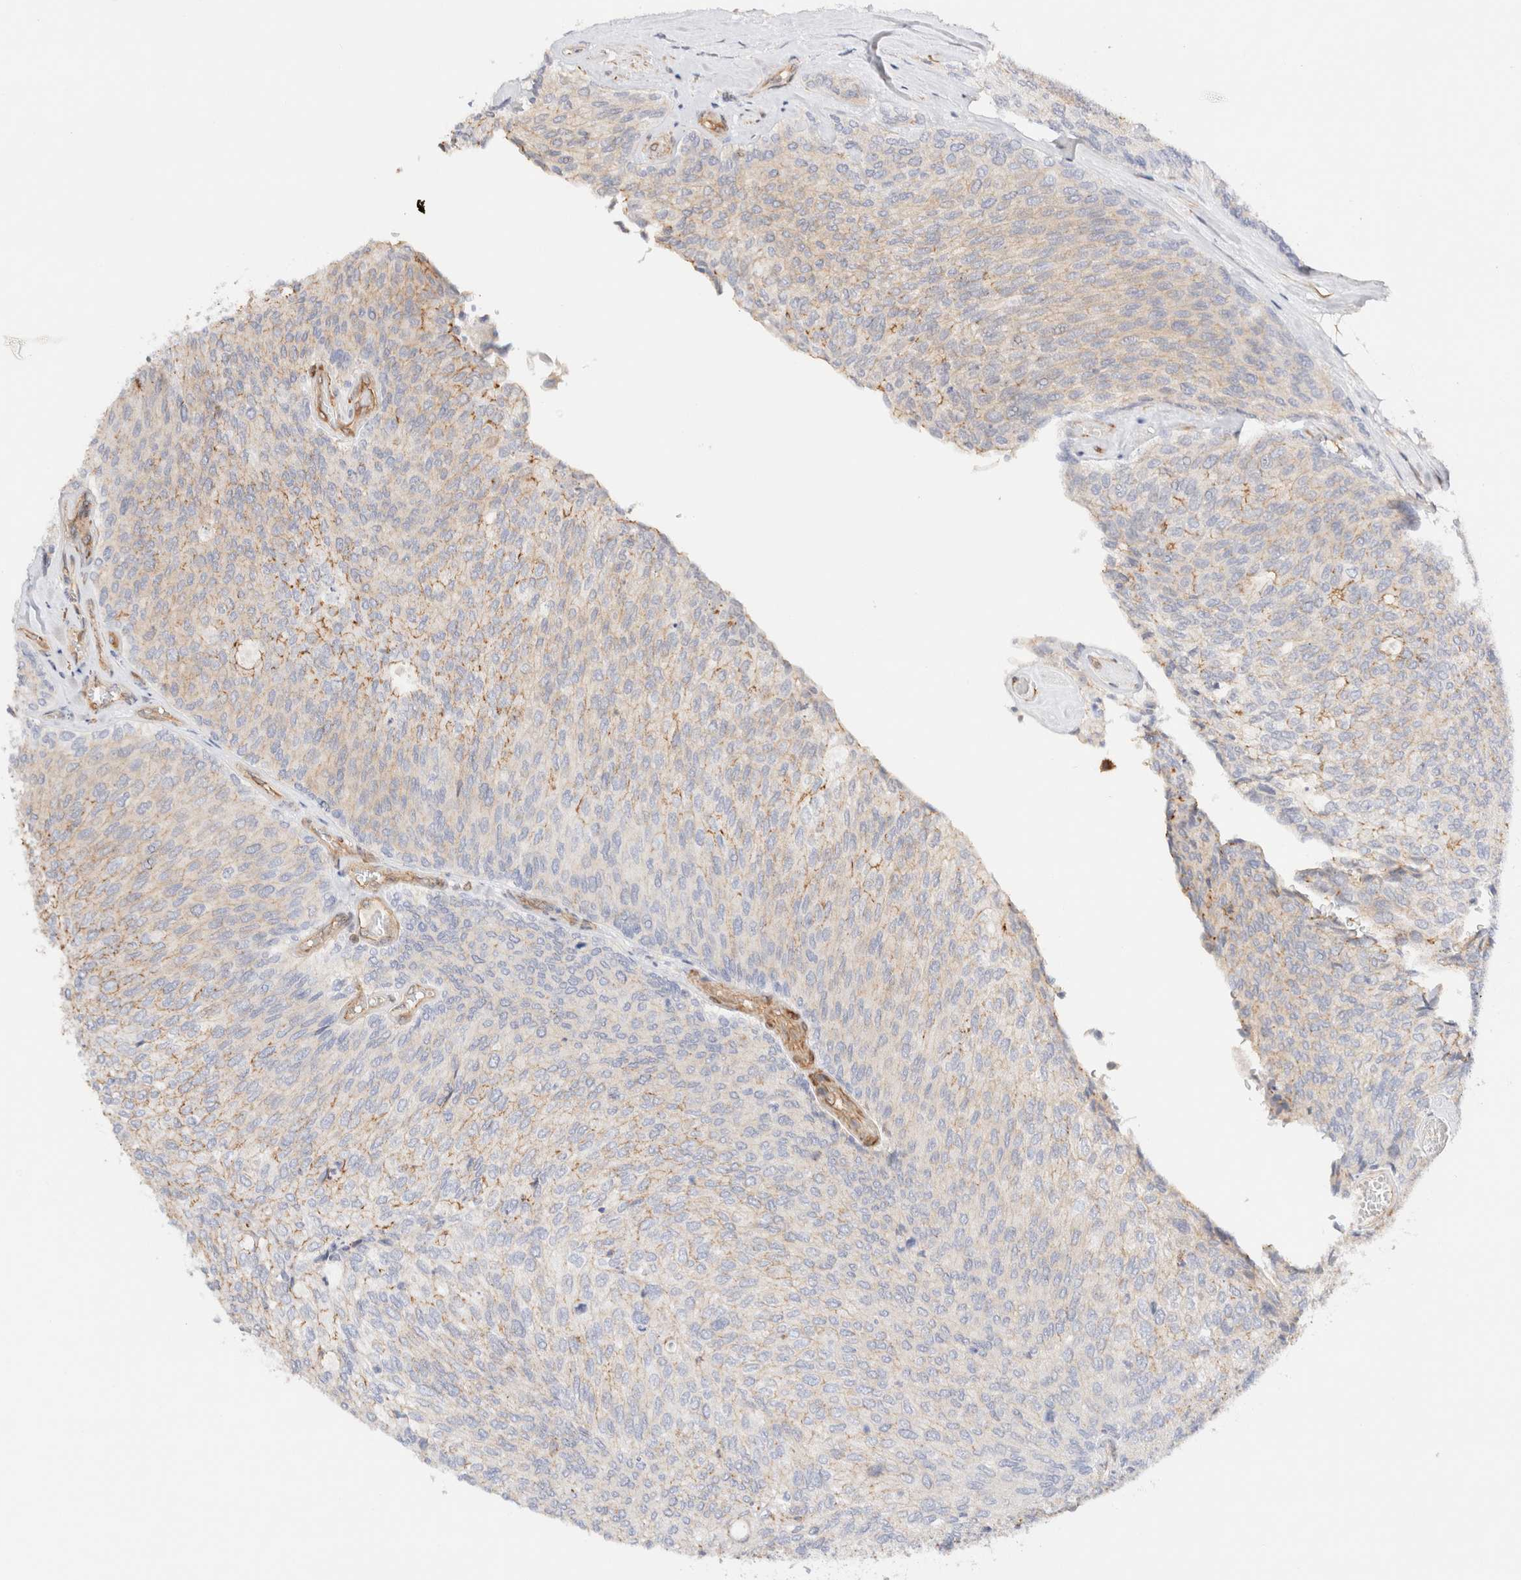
{"staining": {"intensity": "moderate", "quantity": "<25%", "location": "cytoplasmic/membranous"}, "tissue": "urothelial cancer", "cell_type": "Tumor cells", "image_type": "cancer", "snomed": [{"axis": "morphology", "description": "Urothelial carcinoma, Low grade"}, {"axis": "topography", "description": "Urinary bladder"}], "caption": "Immunohistochemical staining of urothelial carcinoma (low-grade) demonstrates low levels of moderate cytoplasmic/membranous staining in approximately <25% of tumor cells.", "gene": "LMCD1", "patient": {"sex": "female", "age": 79}}